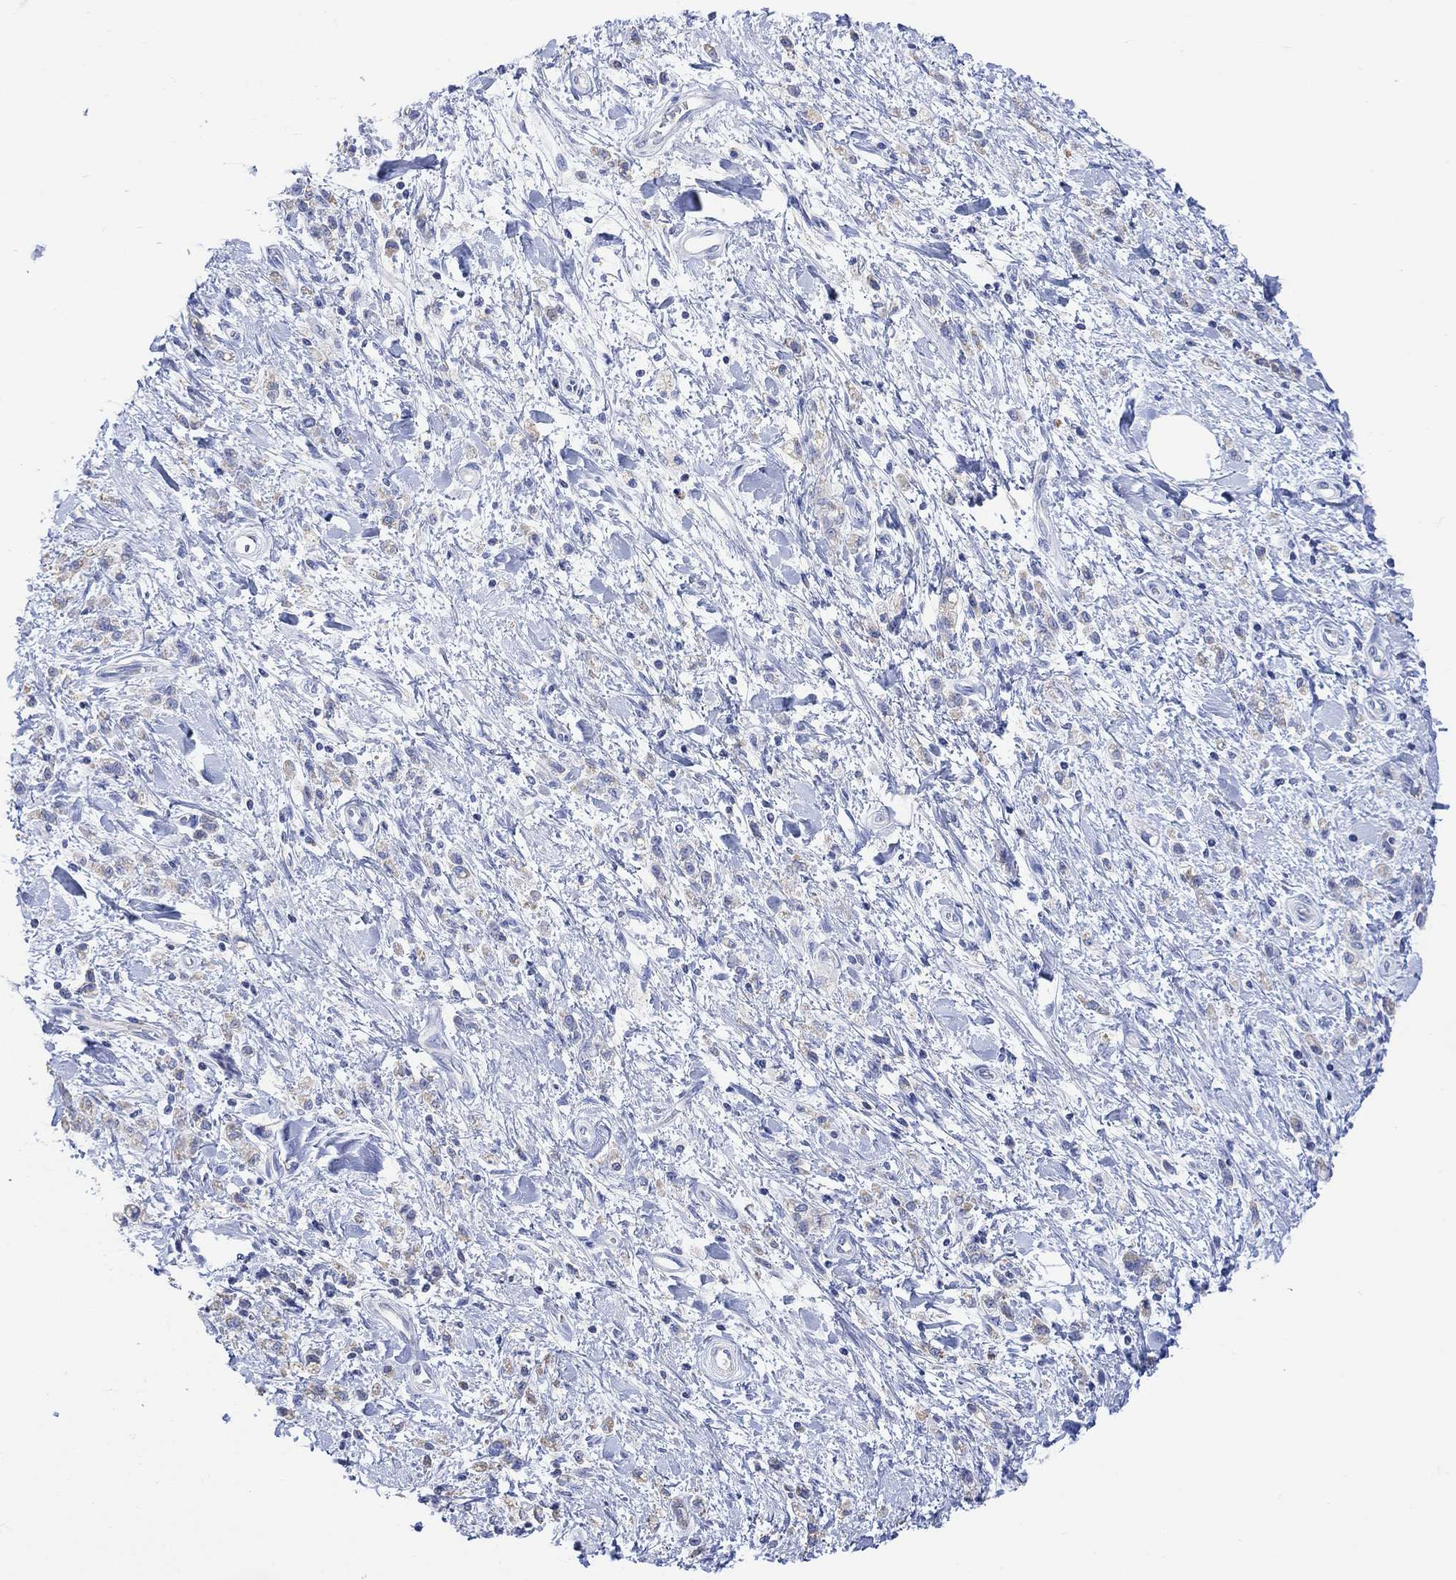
{"staining": {"intensity": "negative", "quantity": "none", "location": "none"}, "tissue": "stomach cancer", "cell_type": "Tumor cells", "image_type": "cancer", "snomed": [{"axis": "morphology", "description": "Adenocarcinoma, NOS"}, {"axis": "topography", "description": "Stomach"}], "caption": "This micrograph is of adenocarcinoma (stomach) stained with immunohistochemistry to label a protein in brown with the nuclei are counter-stained blue. There is no staining in tumor cells.", "gene": "SYT12", "patient": {"sex": "male", "age": 77}}